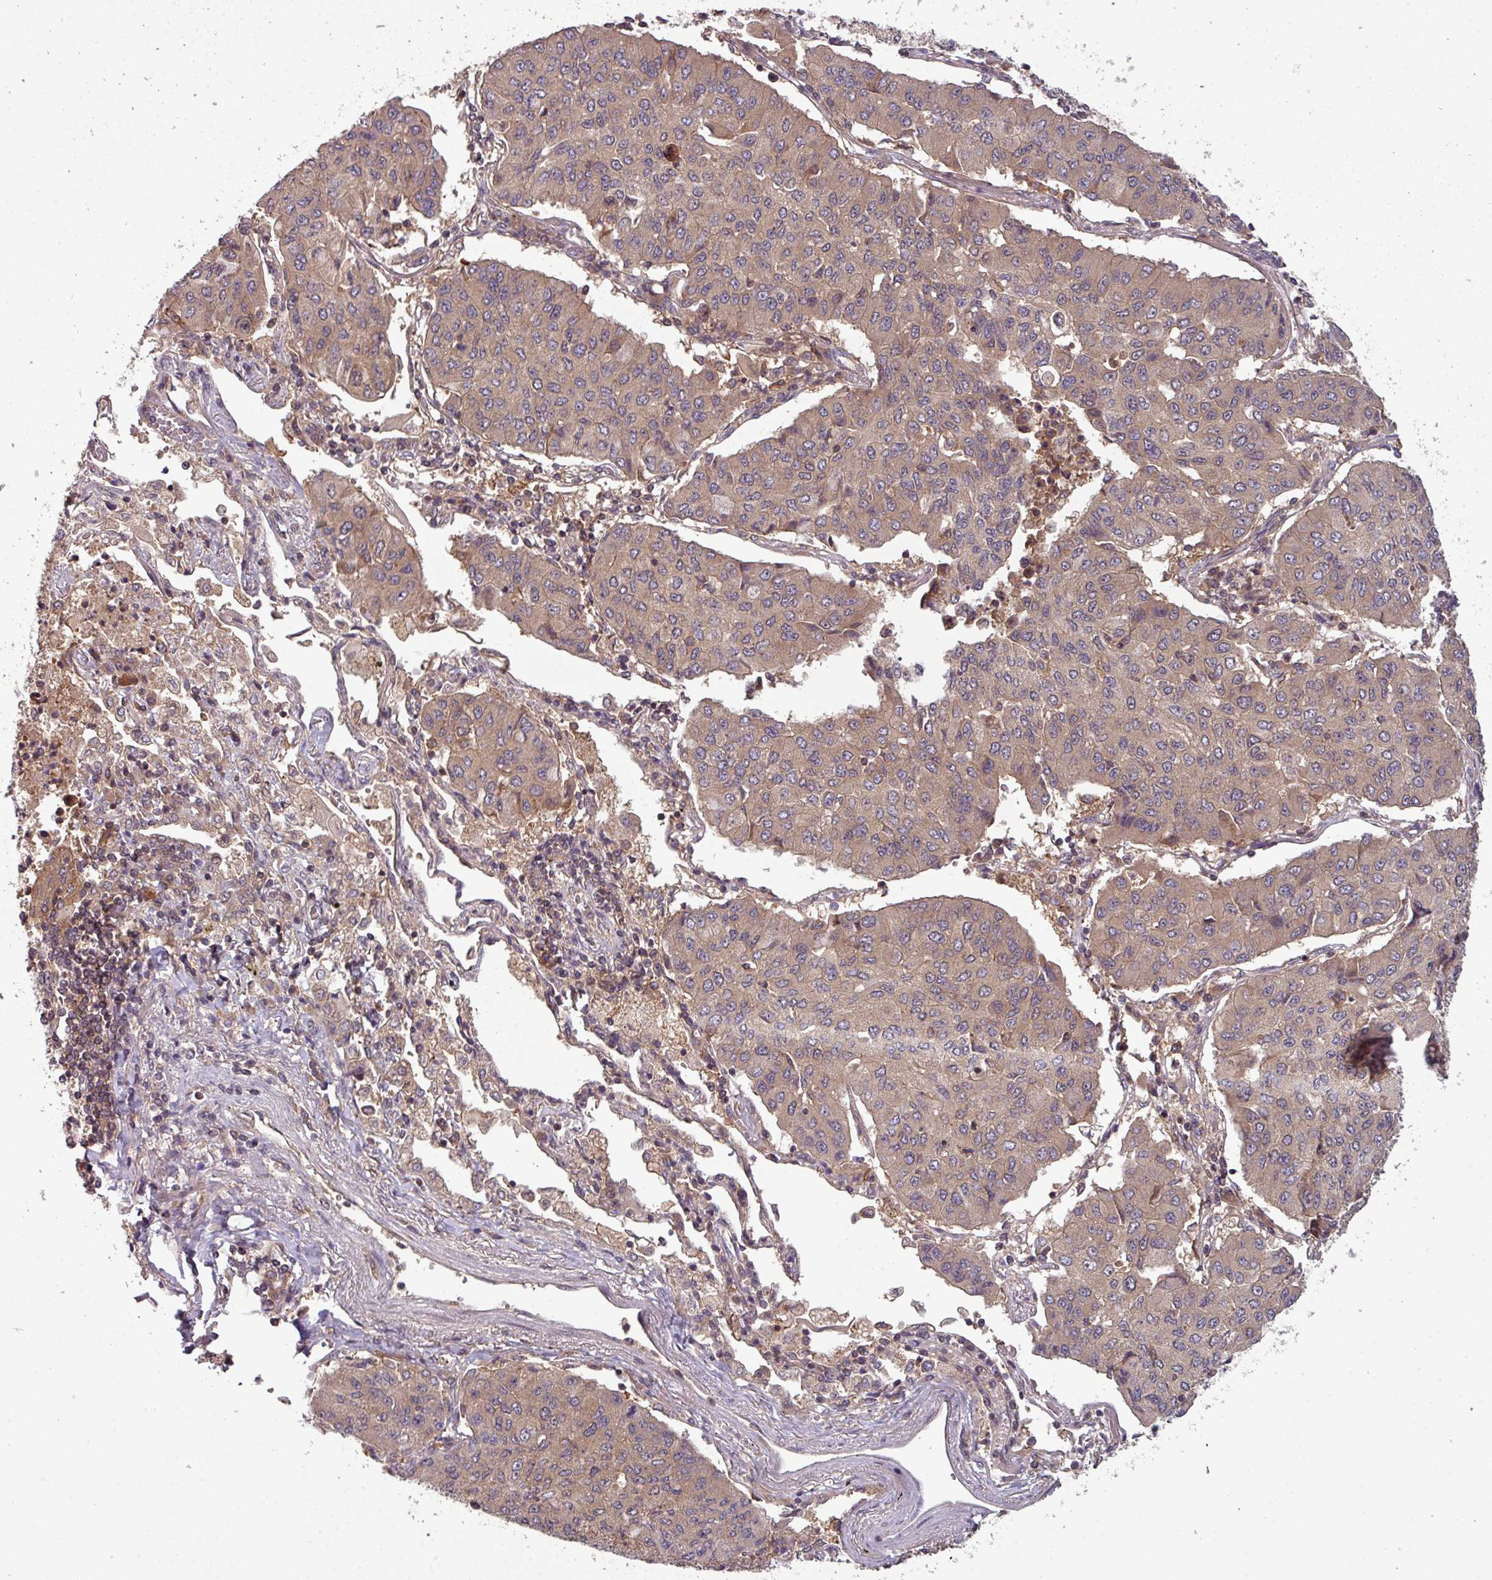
{"staining": {"intensity": "weak", "quantity": ">75%", "location": "cytoplasmic/membranous"}, "tissue": "lung cancer", "cell_type": "Tumor cells", "image_type": "cancer", "snomed": [{"axis": "morphology", "description": "Squamous cell carcinoma, NOS"}, {"axis": "topography", "description": "Lung"}], "caption": "Brown immunohistochemical staining in human lung cancer demonstrates weak cytoplasmic/membranous expression in about >75% of tumor cells.", "gene": "GSKIP", "patient": {"sex": "male", "age": 74}}